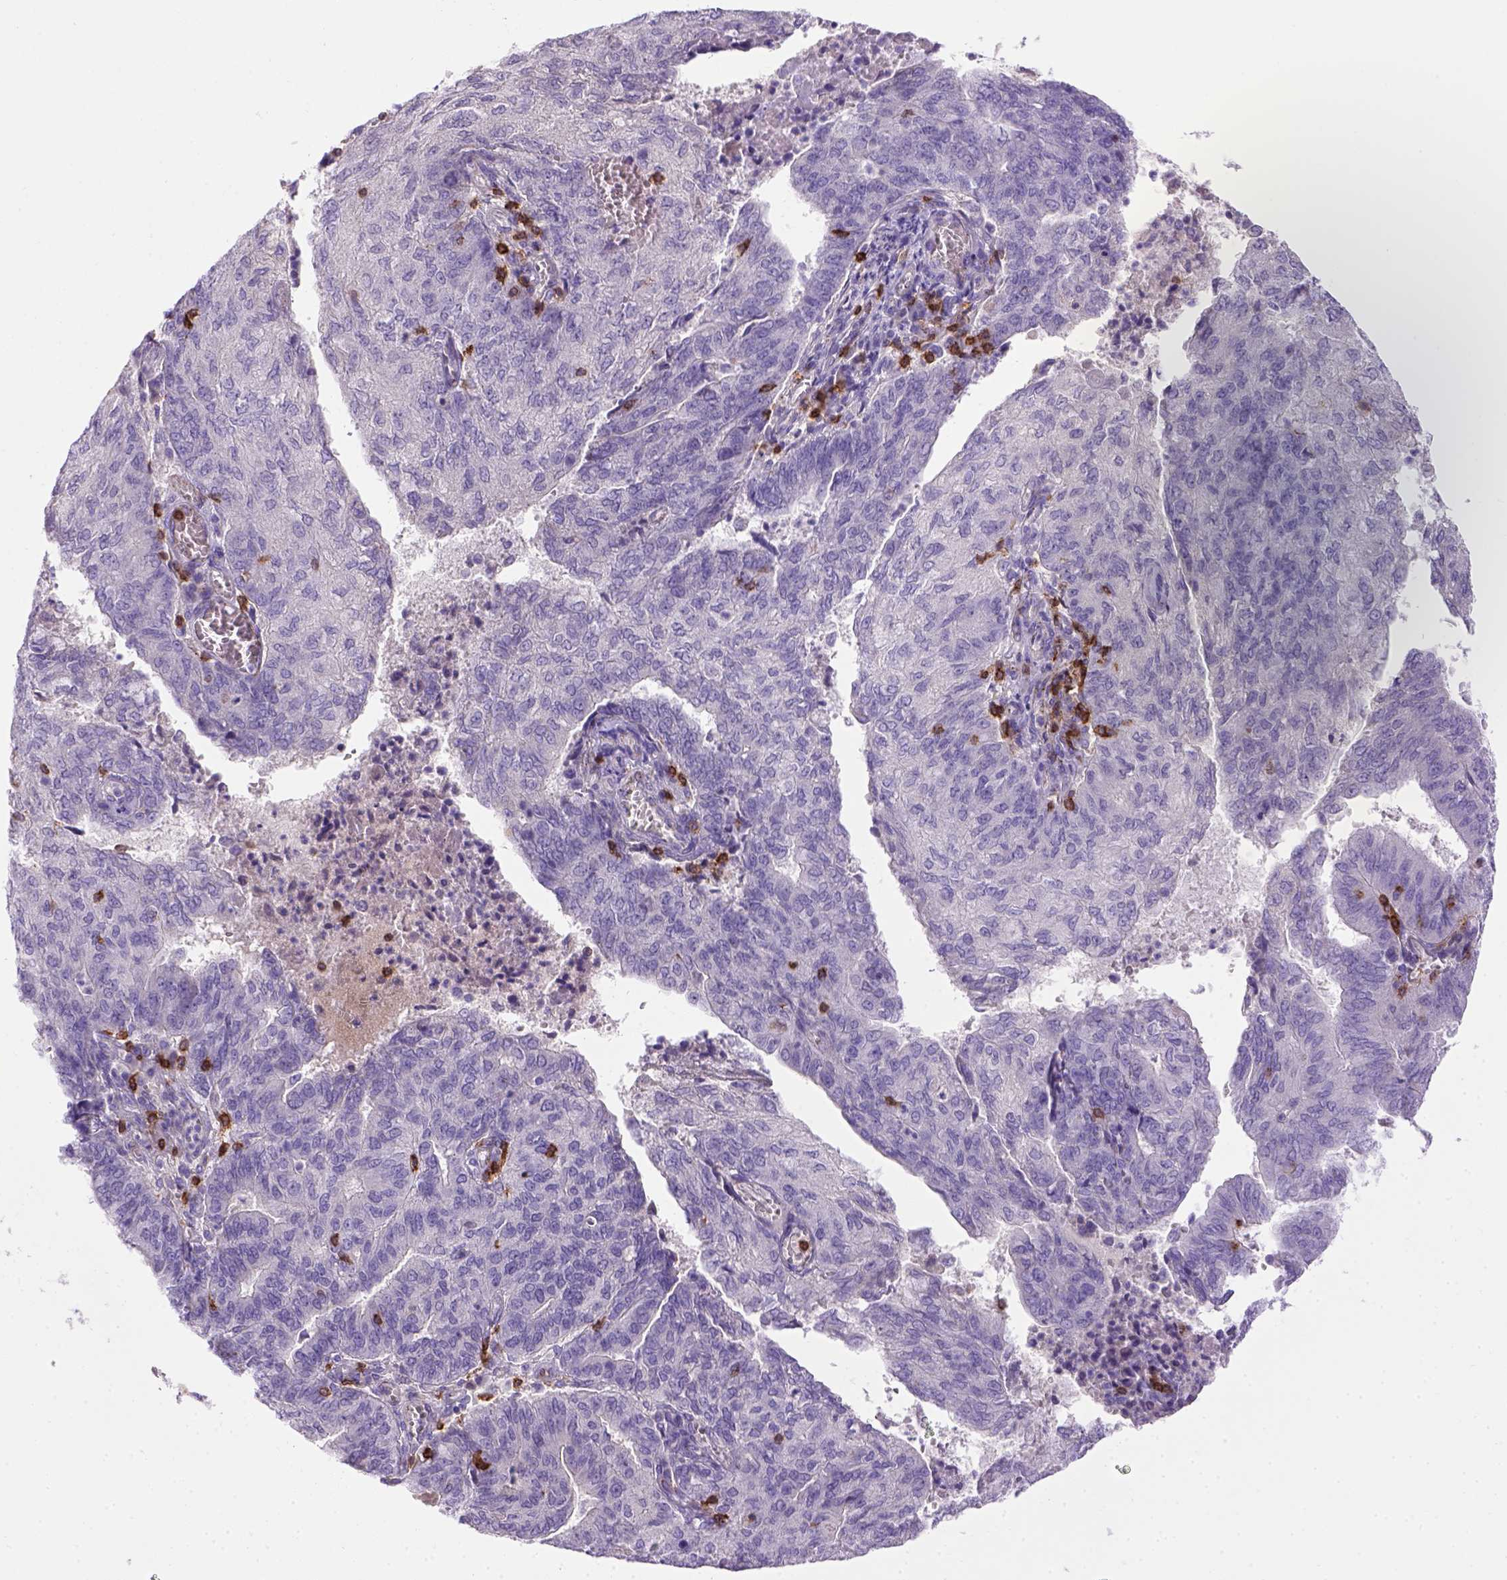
{"staining": {"intensity": "negative", "quantity": "none", "location": "none"}, "tissue": "endometrial cancer", "cell_type": "Tumor cells", "image_type": "cancer", "snomed": [{"axis": "morphology", "description": "Adenocarcinoma, NOS"}, {"axis": "topography", "description": "Endometrium"}], "caption": "Immunohistochemistry (IHC) of adenocarcinoma (endometrial) shows no staining in tumor cells.", "gene": "CD3E", "patient": {"sex": "female", "age": 82}}